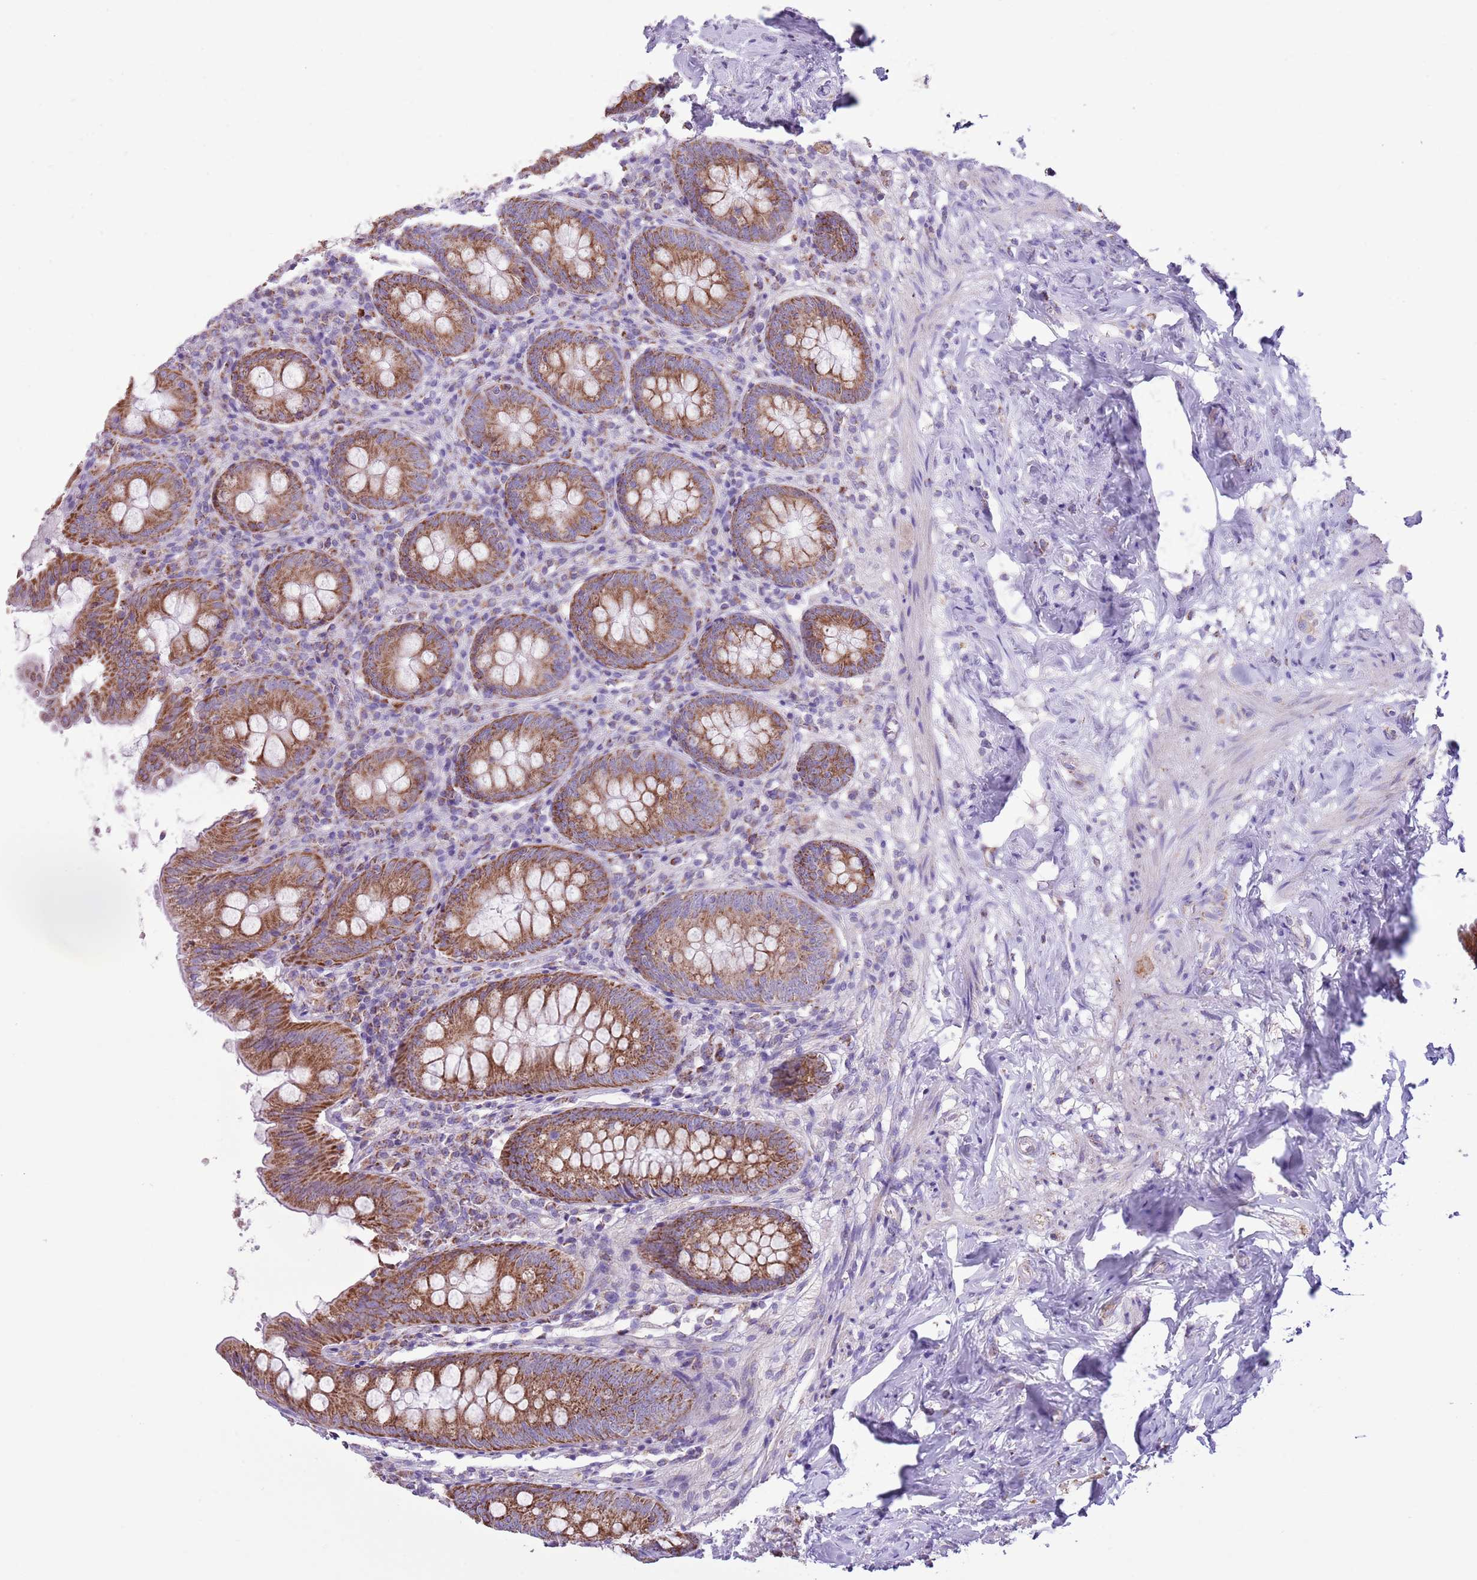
{"staining": {"intensity": "strong", "quantity": ">75%", "location": "cytoplasmic/membranous"}, "tissue": "appendix", "cell_type": "Glandular cells", "image_type": "normal", "snomed": [{"axis": "morphology", "description": "Normal tissue, NOS"}, {"axis": "topography", "description": "Appendix"}], "caption": "Immunohistochemical staining of normal human appendix reveals high levels of strong cytoplasmic/membranous staining in about >75% of glandular cells.", "gene": "ATP6V1B1", "patient": {"sex": "female", "age": 54}}